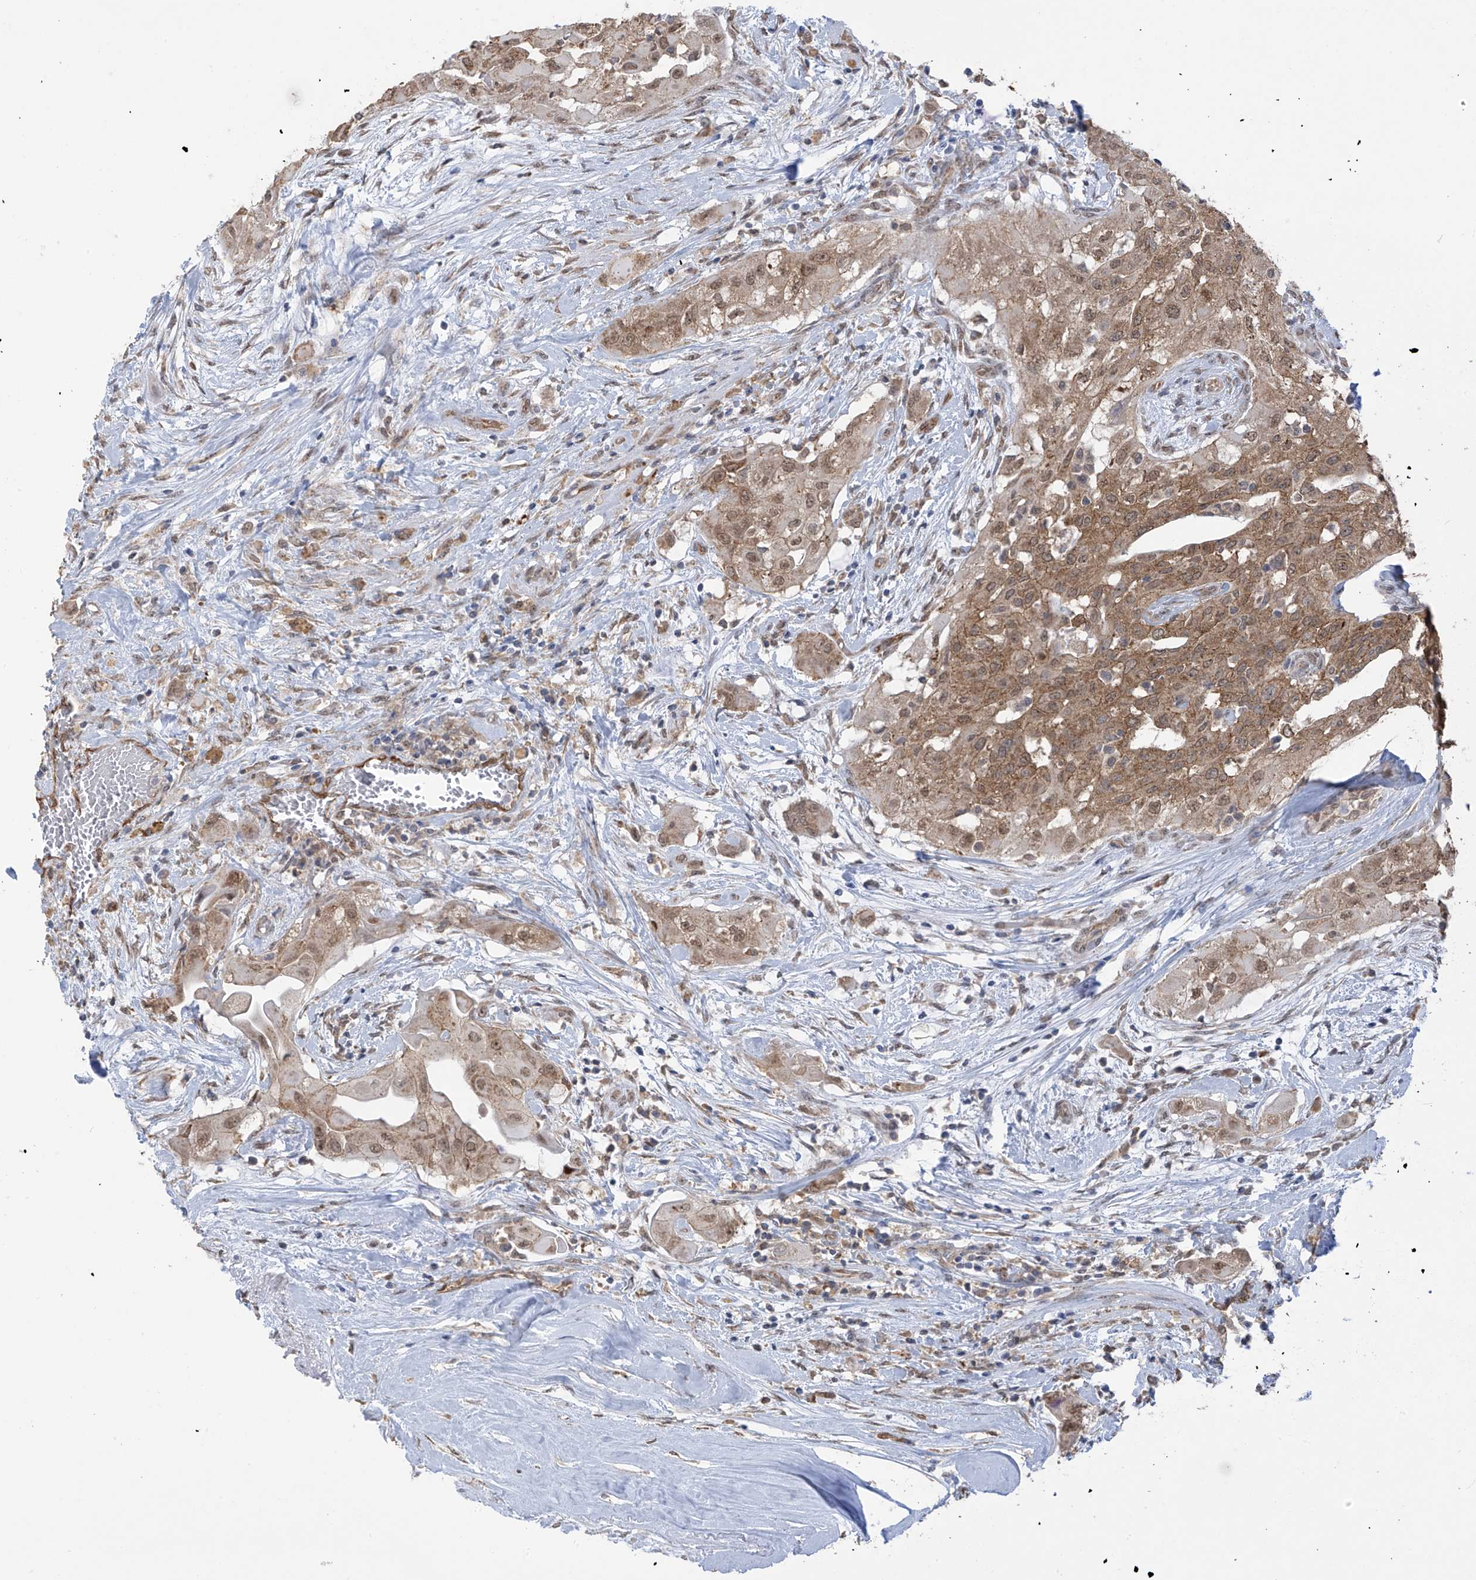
{"staining": {"intensity": "moderate", "quantity": ">75%", "location": "cytoplasmic/membranous,nuclear"}, "tissue": "thyroid cancer", "cell_type": "Tumor cells", "image_type": "cancer", "snomed": [{"axis": "morphology", "description": "Papillary adenocarcinoma, NOS"}, {"axis": "topography", "description": "Thyroid gland"}], "caption": "A high-resolution image shows IHC staining of thyroid cancer, which exhibits moderate cytoplasmic/membranous and nuclear expression in approximately >75% of tumor cells.", "gene": "KIAA1522", "patient": {"sex": "female", "age": 59}}